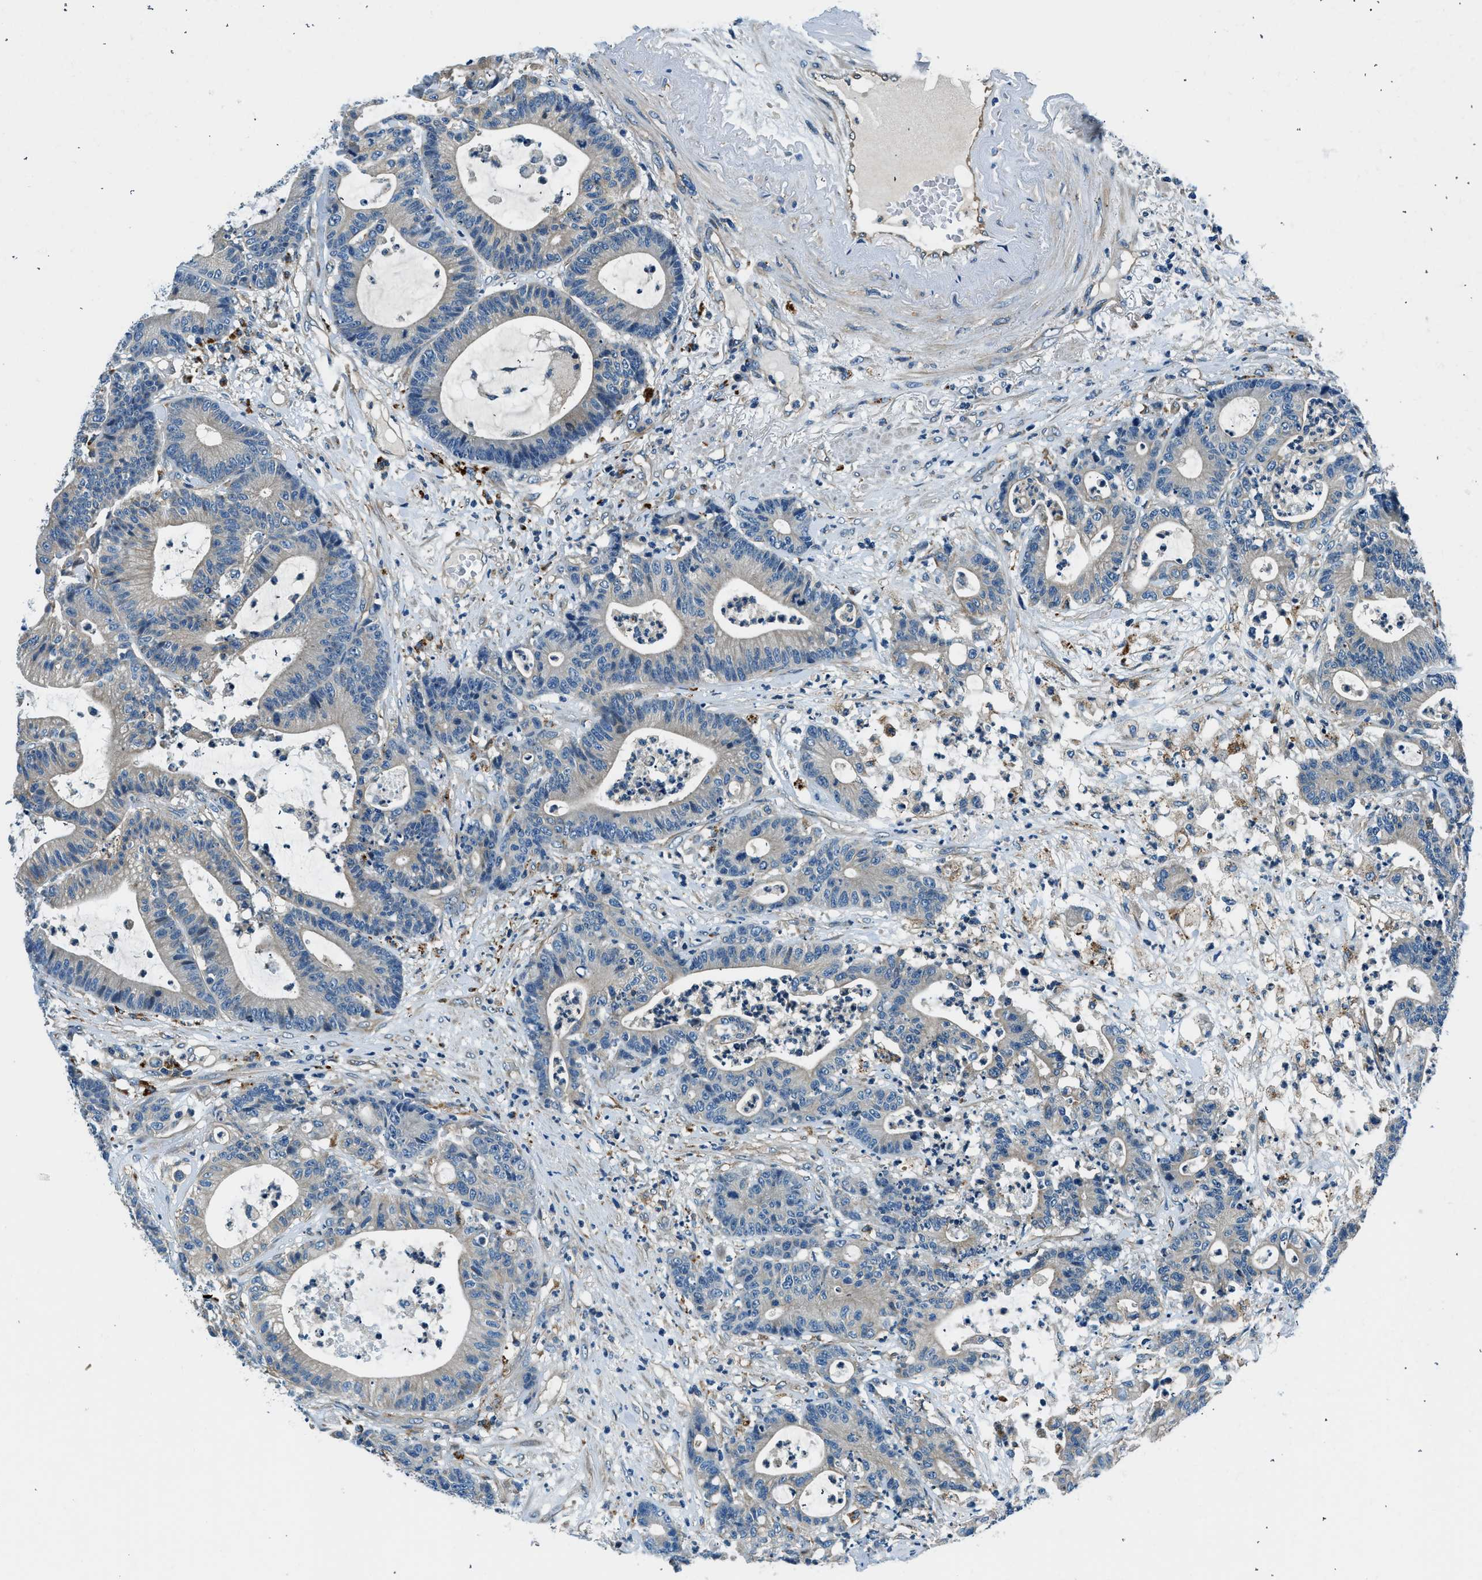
{"staining": {"intensity": "negative", "quantity": "none", "location": "none"}, "tissue": "colorectal cancer", "cell_type": "Tumor cells", "image_type": "cancer", "snomed": [{"axis": "morphology", "description": "Adenocarcinoma, NOS"}, {"axis": "topography", "description": "Colon"}], "caption": "Colorectal cancer (adenocarcinoma) was stained to show a protein in brown. There is no significant expression in tumor cells. (DAB immunohistochemistry (IHC) with hematoxylin counter stain).", "gene": "SLC19A2", "patient": {"sex": "female", "age": 84}}